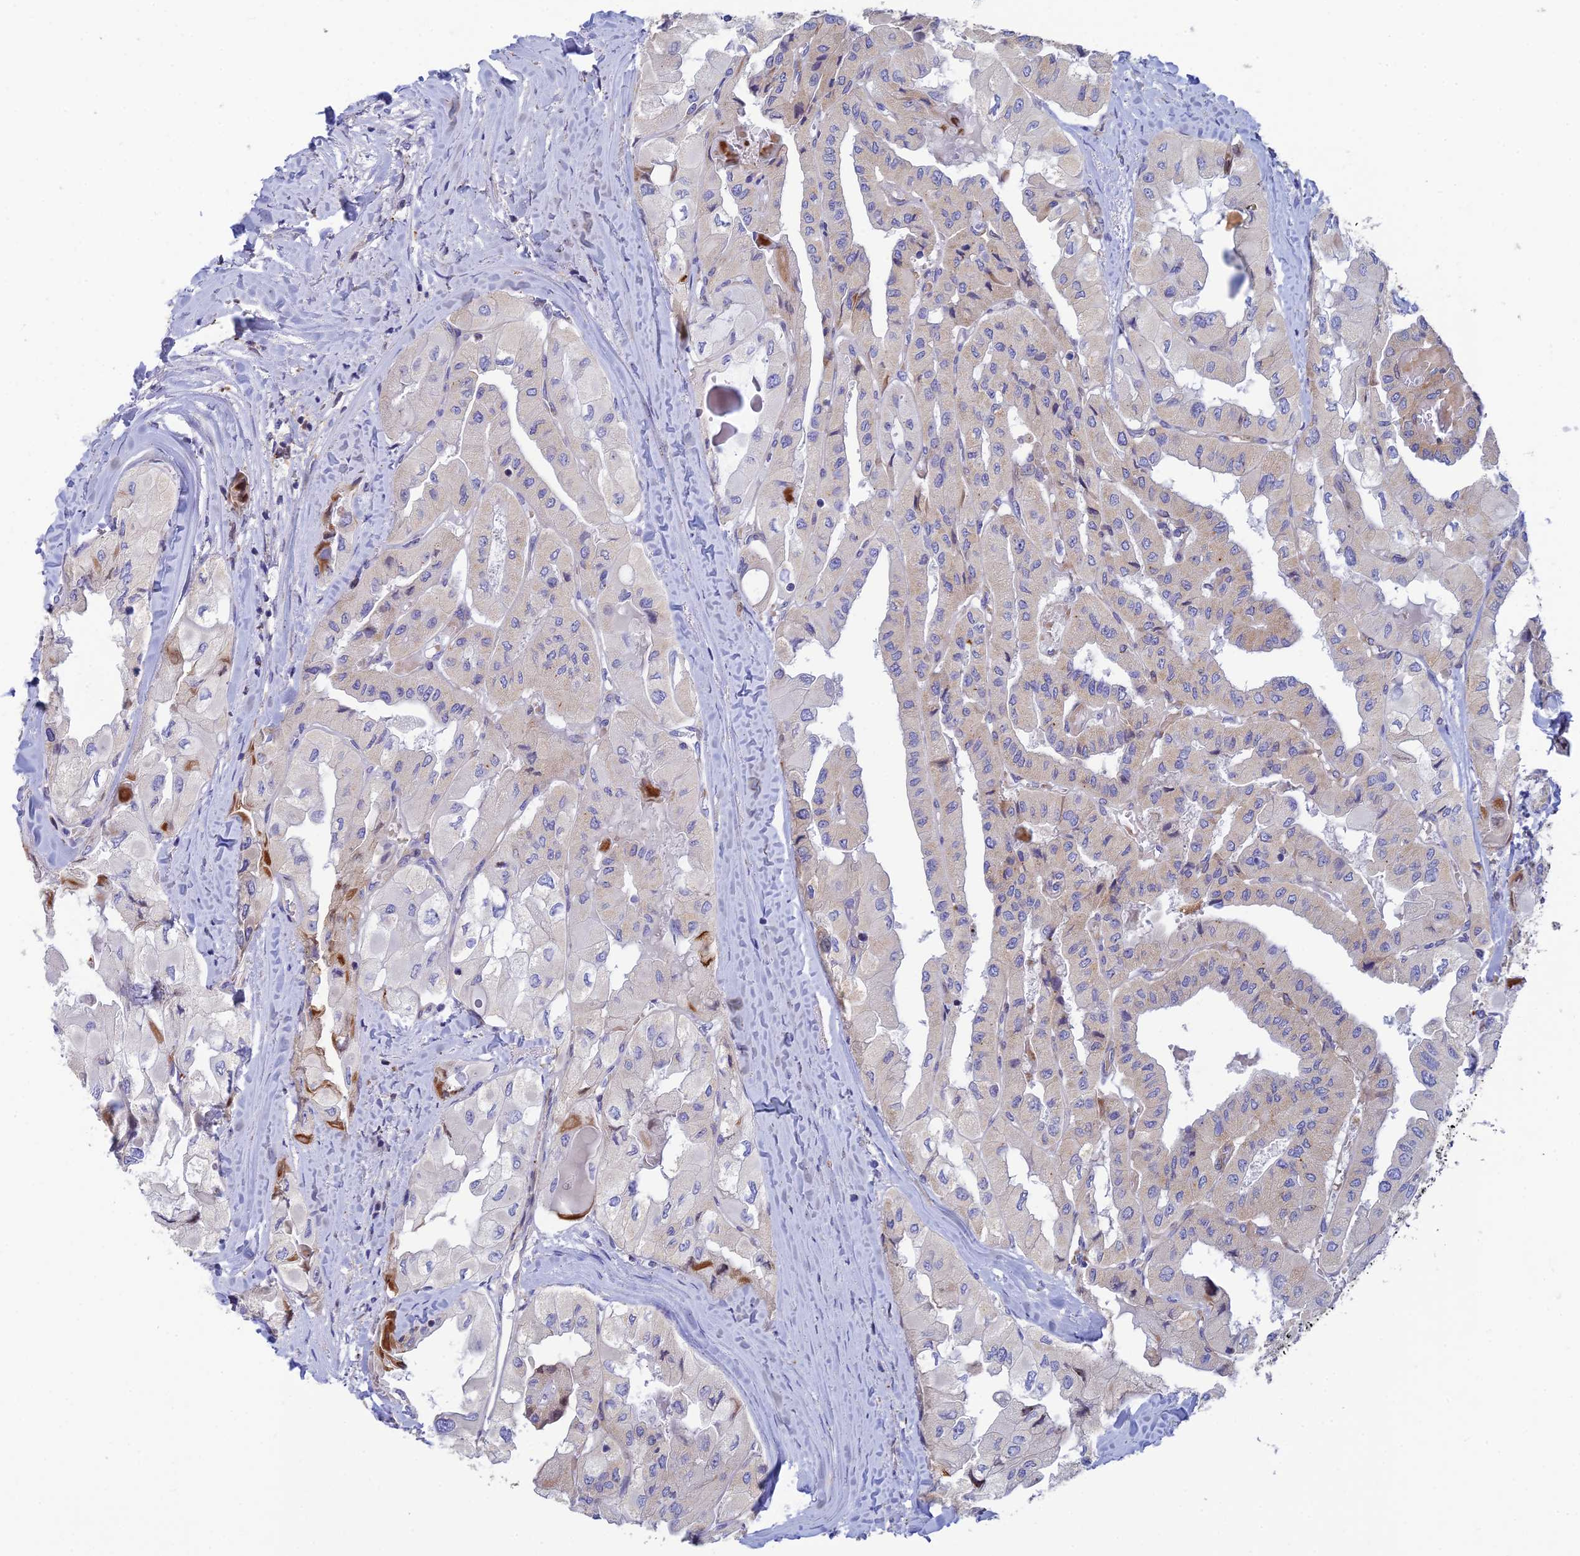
{"staining": {"intensity": "negative", "quantity": "none", "location": "none"}, "tissue": "thyroid cancer", "cell_type": "Tumor cells", "image_type": "cancer", "snomed": [{"axis": "morphology", "description": "Normal tissue, NOS"}, {"axis": "morphology", "description": "Papillary adenocarcinoma, NOS"}, {"axis": "topography", "description": "Thyroid gland"}], "caption": "Human thyroid cancer (papillary adenocarcinoma) stained for a protein using IHC reveals no positivity in tumor cells.", "gene": "CSPG4", "patient": {"sex": "female", "age": 59}}